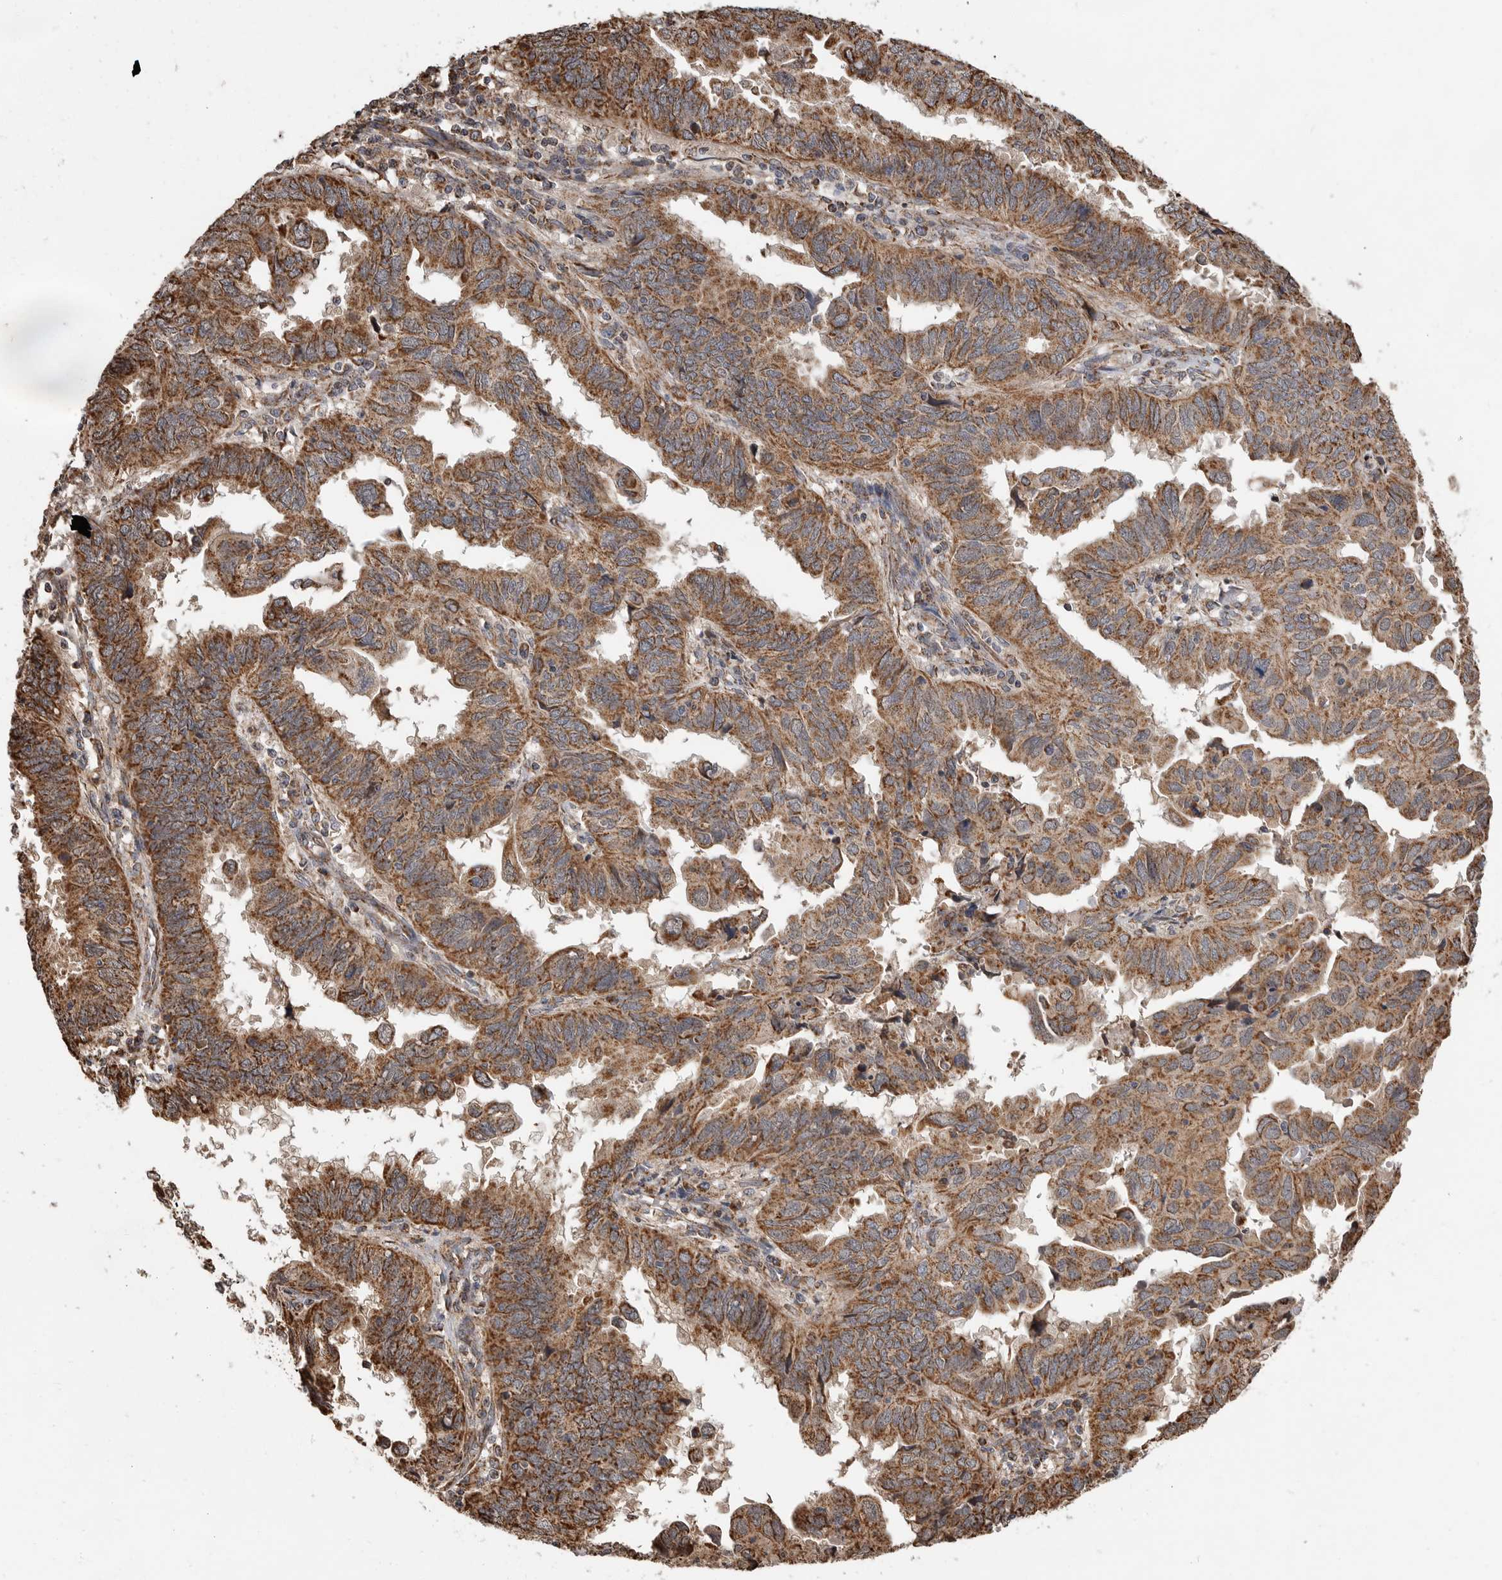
{"staining": {"intensity": "moderate", "quantity": ">75%", "location": "cytoplasmic/membranous"}, "tissue": "endometrial cancer", "cell_type": "Tumor cells", "image_type": "cancer", "snomed": [{"axis": "morphology", "description": "Adenocarcinoma, NOS"}, {"axis": "topography", "description": "Uterus"}], "caption": "Brown immunohistochemical staining in human endometrial cancer (adenocarcinoma) displays moderate cytoplasmic/membranous staining in about >75% of tumor cells.", "gene": "GCNT2", "patient": {"sex": "female", "age": 77}}